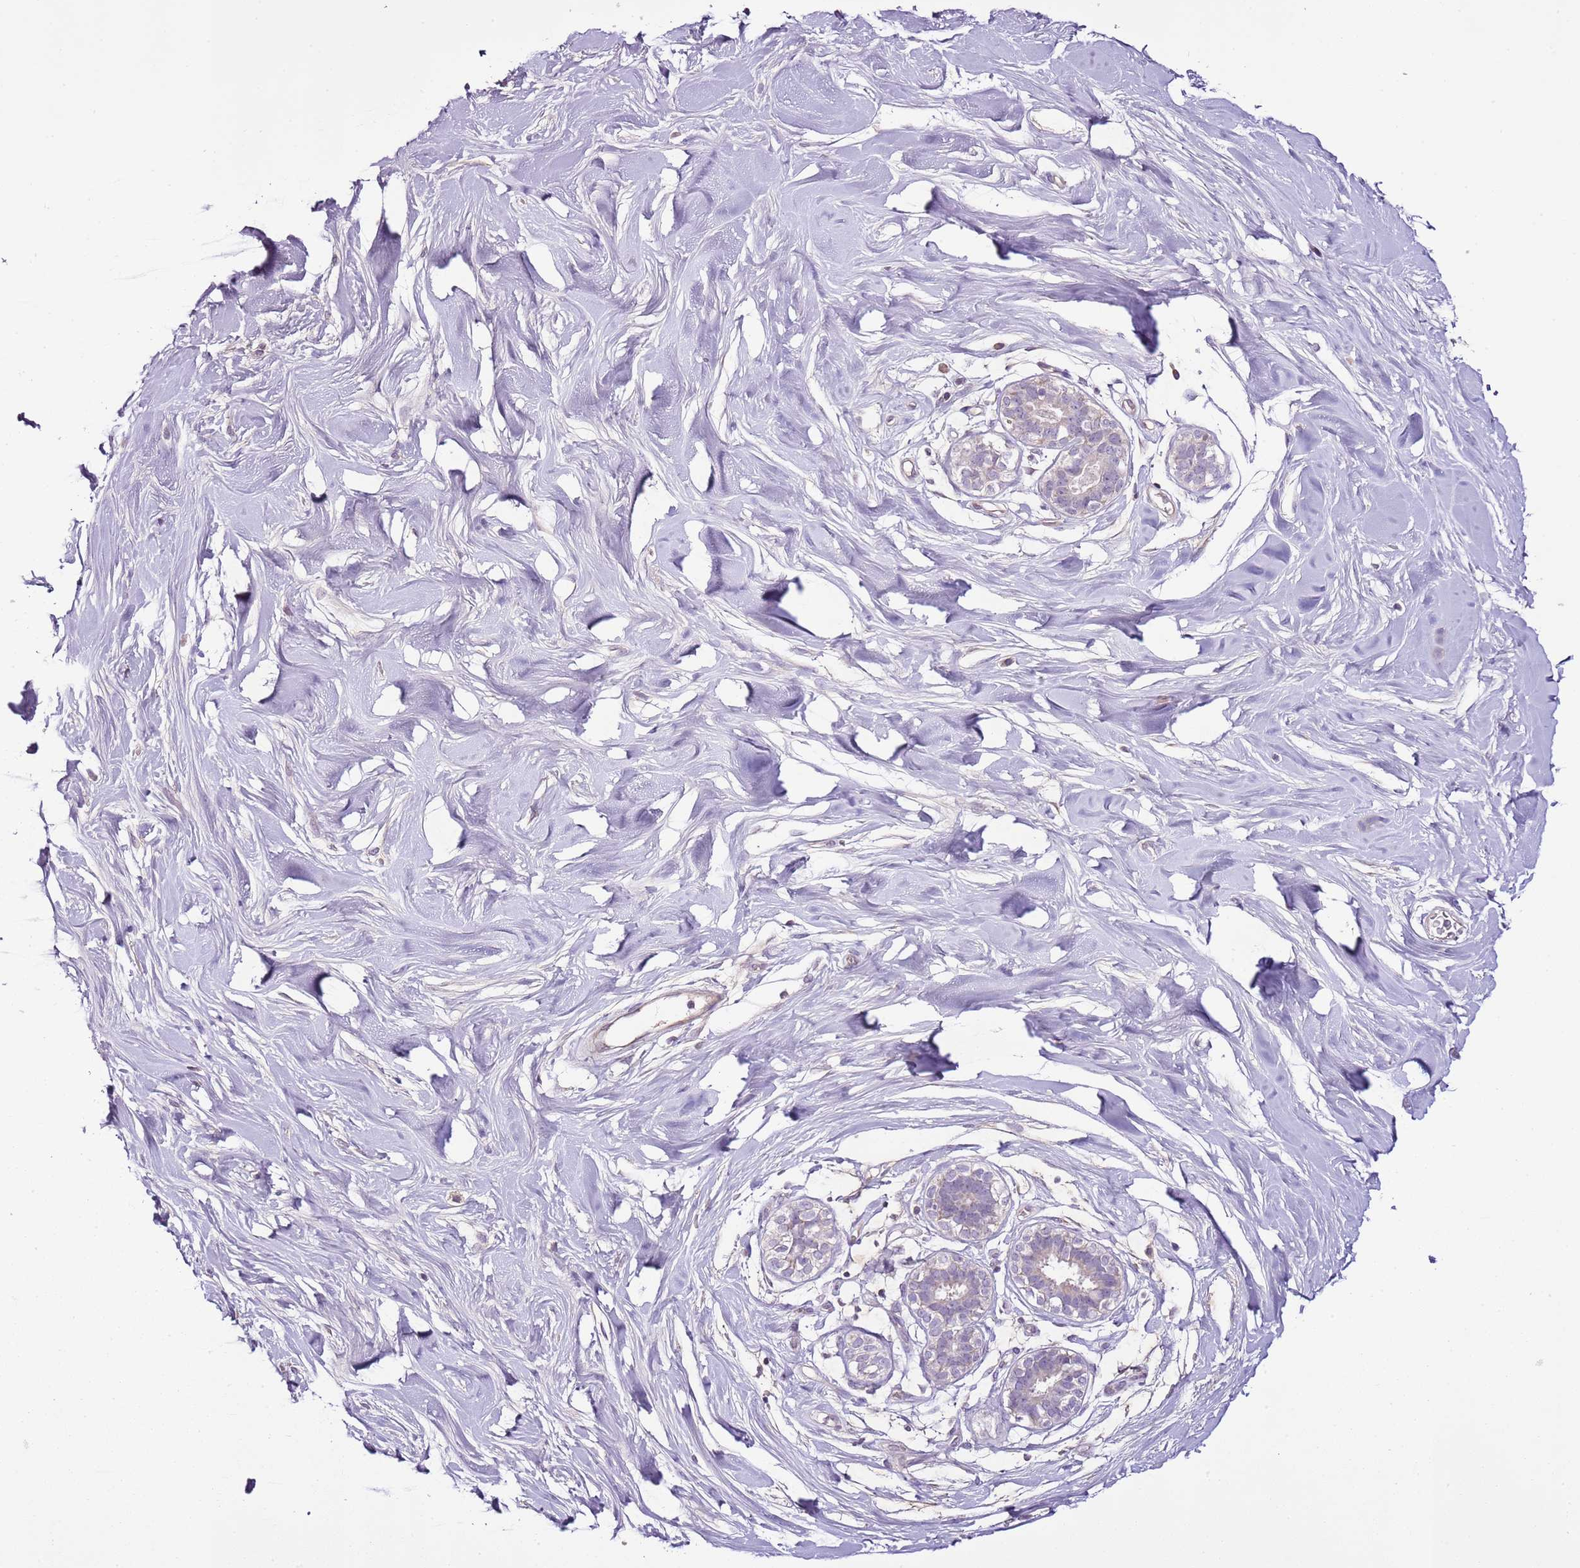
{"staining": {"intensity": "negative", "quantity": "none", "location": "none"}, "tissue": "adipose tissue", "cell_type": "Adipocytes", "image_type": "normal", "snomed": [{"axis": "morphology", "description": "Normal tissue, NOS"}, {"axis": "topography", "description": "Breast"}], "caption": "This histopathology image is of unremarkable adipose tissue stained with immunohistochemistry to label a protein in brown with the nuclei are counter-stained blue. There is no staining in adipocytes. Brightfield microscopy of immunohistochemistry (IHC) stained with DAB (3,3'-diaminobenzidine) (brown) and hematoxylin (blue), captured at high magnification.", "gene": "CMKLR1", "patient": {"sex": "female", "age": 26}}